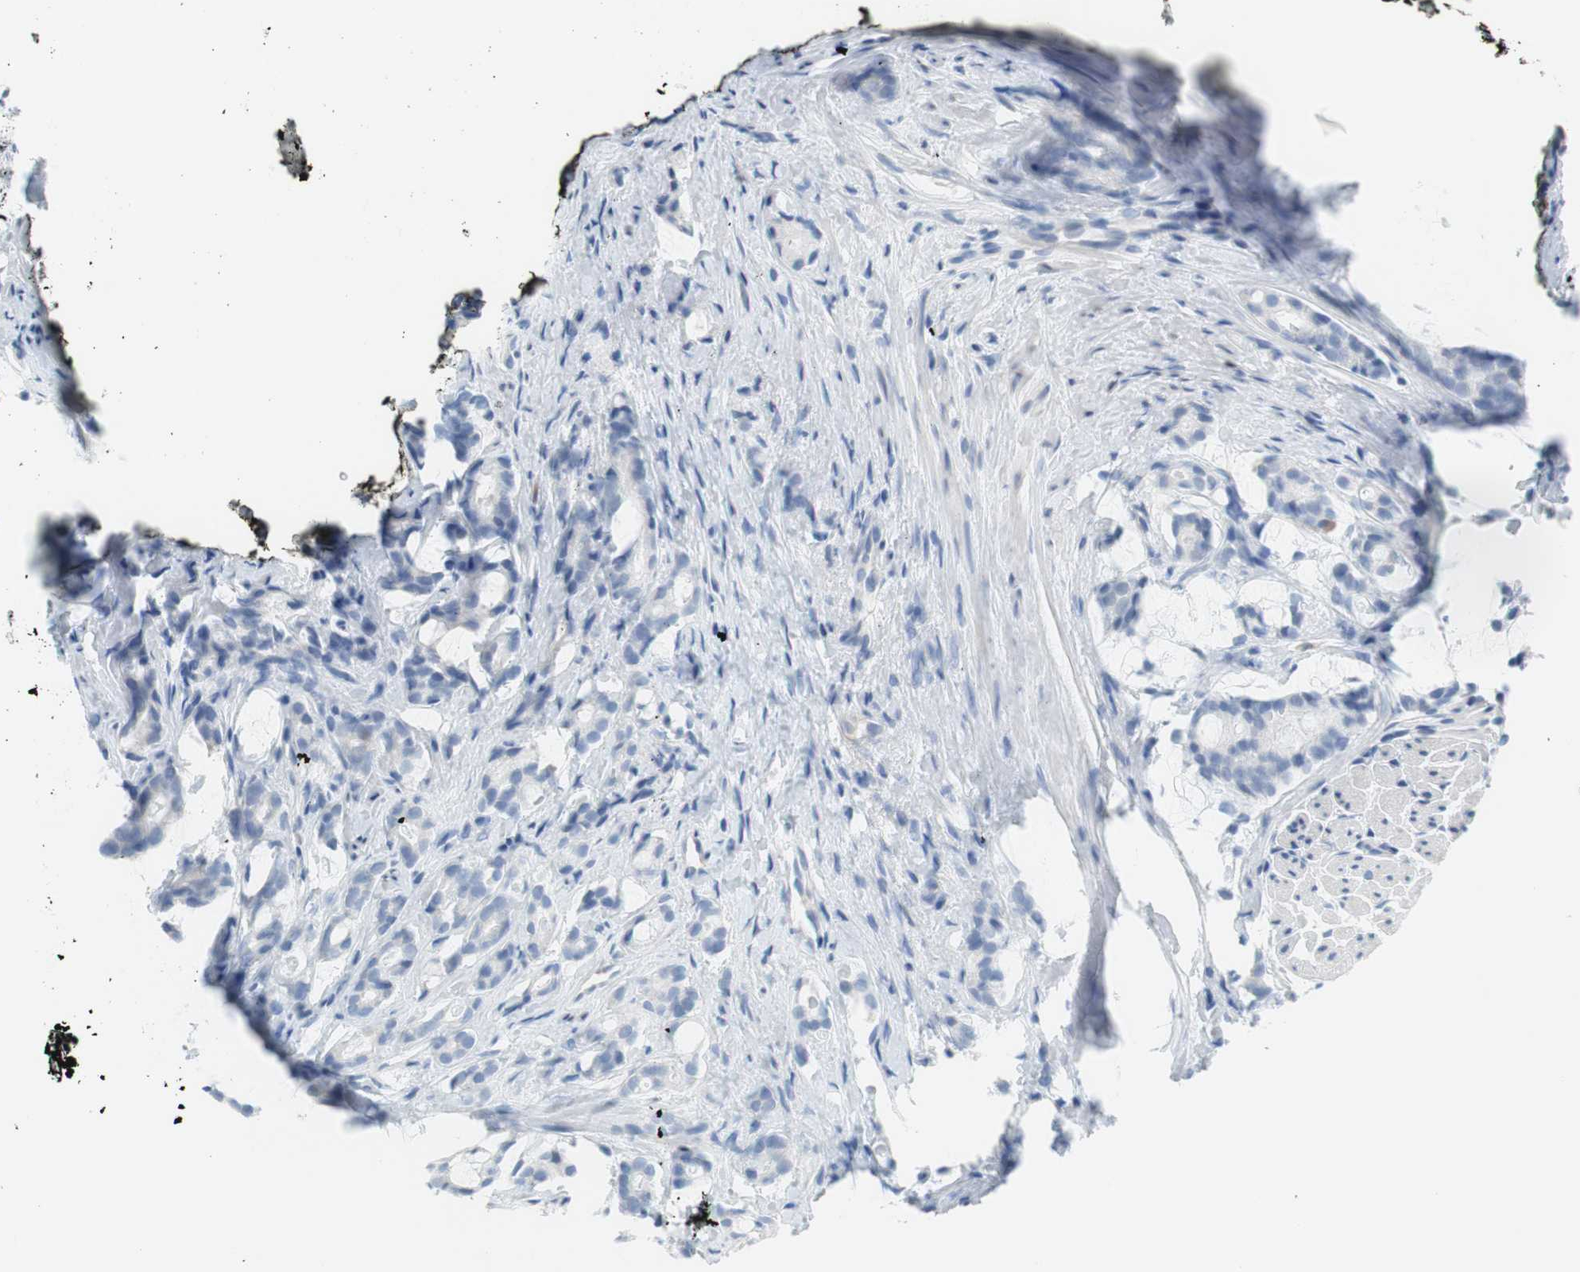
{"staining": {"intensity": "negative", "quantity": "none", "location": "none"}, "tissue": "prostate cancer", "cell_type": "Tumor cells", "image_type": "cancer", "snomed": [{"axis": "morphology", "description": "Adenocarcinoma, Low grade"}, {"axis": "topography", "description": "Prostate"}], "caption": "High power microscopy histopathology image of an immunohistochemistry (IHC) photomicrograph of prostate cancer, revealing no significant staining in tumor cells.", "gene": "MYH1", "patient": {"sex": "male", "age": 58}}